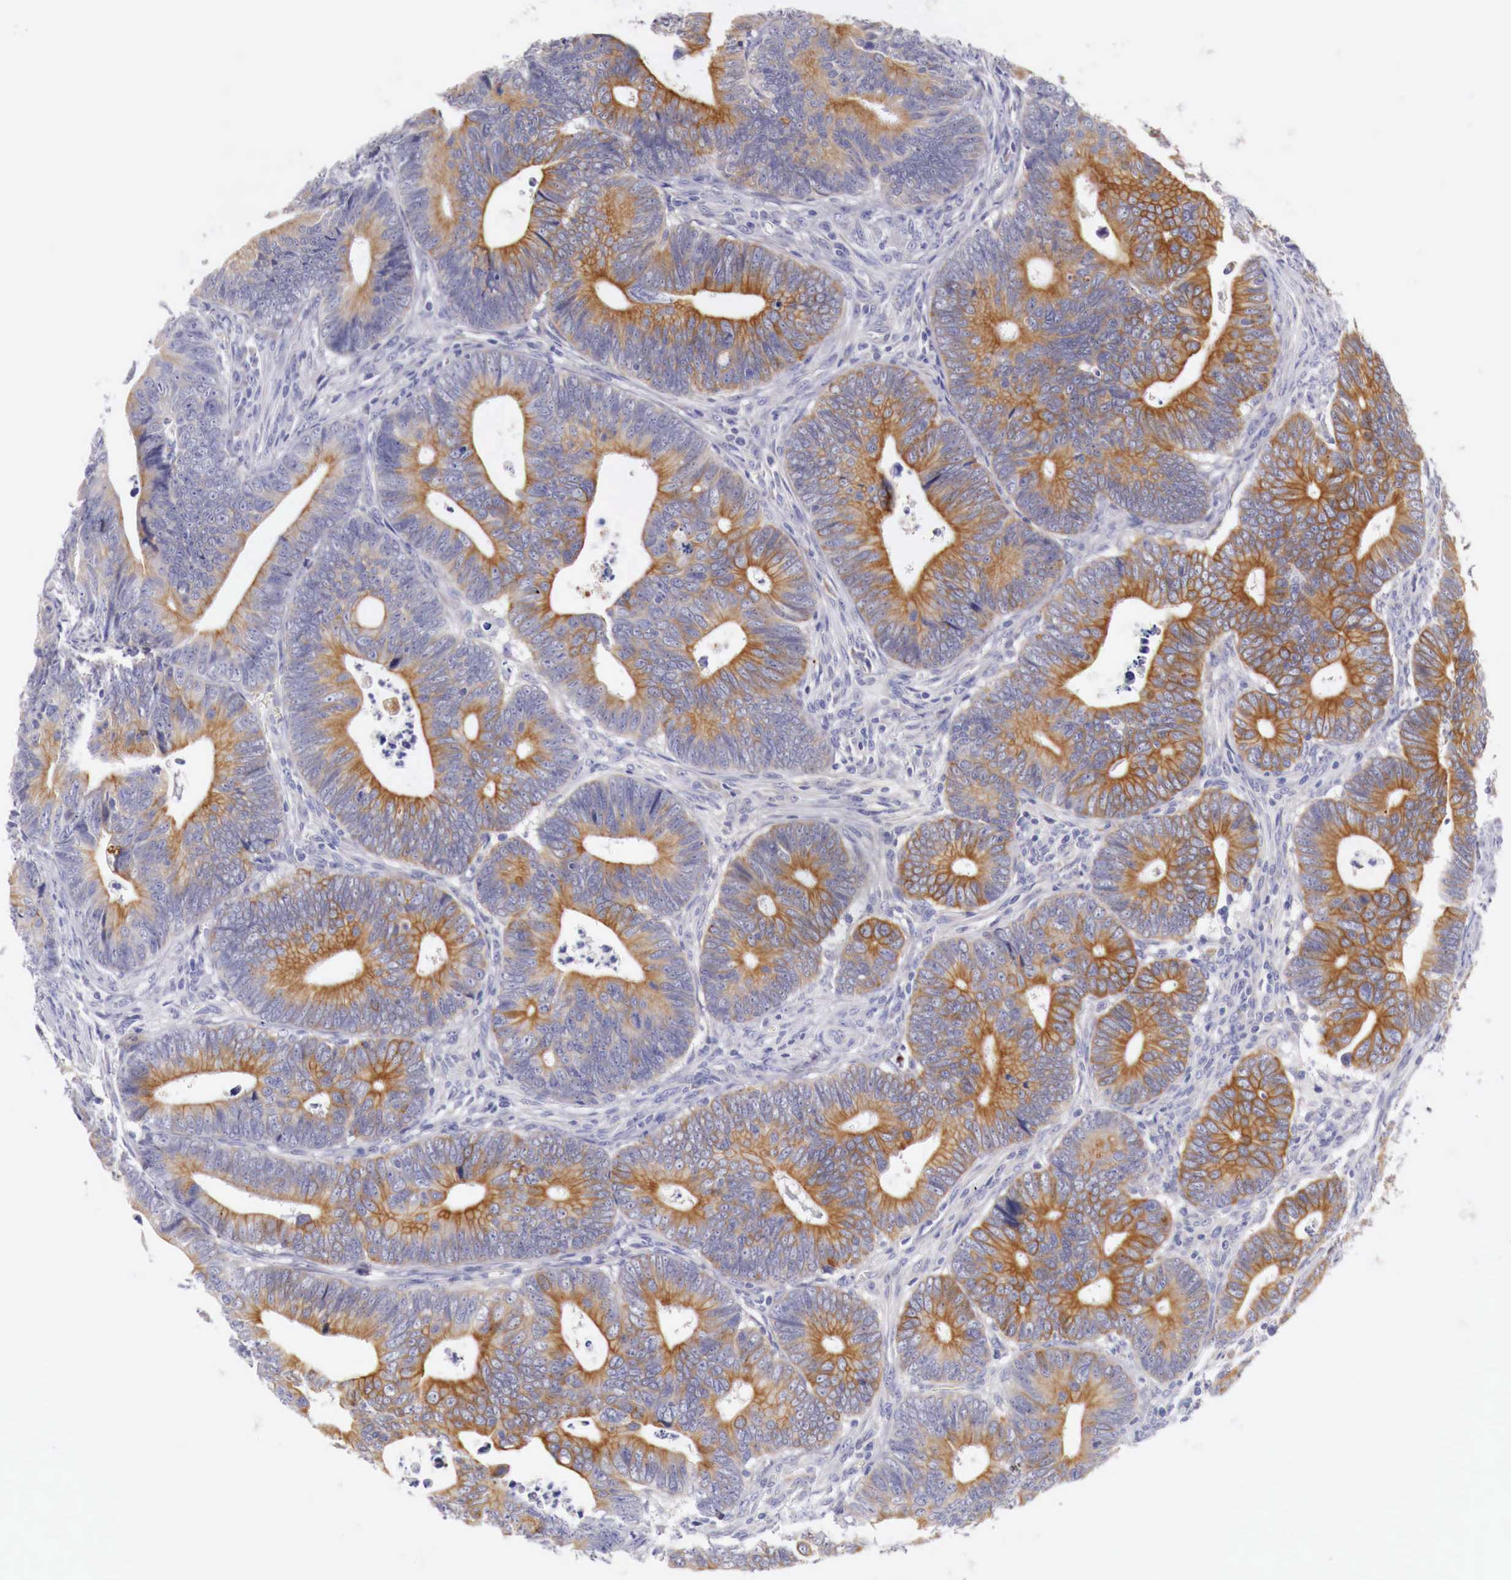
{"staining": {"intensity": "weak", "quantity": ">75%", "location": "cytoplasmic/membranous"}, "tissue": "colorectal cancer", "cell_type": "Tumor cells", "image_type": "cancer", "snomed": [{"axis": "morphology", "description": "Adenocarcinoma, NOS"}, {"axis": "topography", "description": "Colon"}], "caption": "Protein expression analysis of human colorectal cancer (adenocarcinoma) reveals weak cytoplasmic/membranous staining in about >75% of tumor cells. Nuclei are stained in blue.", "gene": "NREP", "patient": {"sex": "female", "age": 78}}